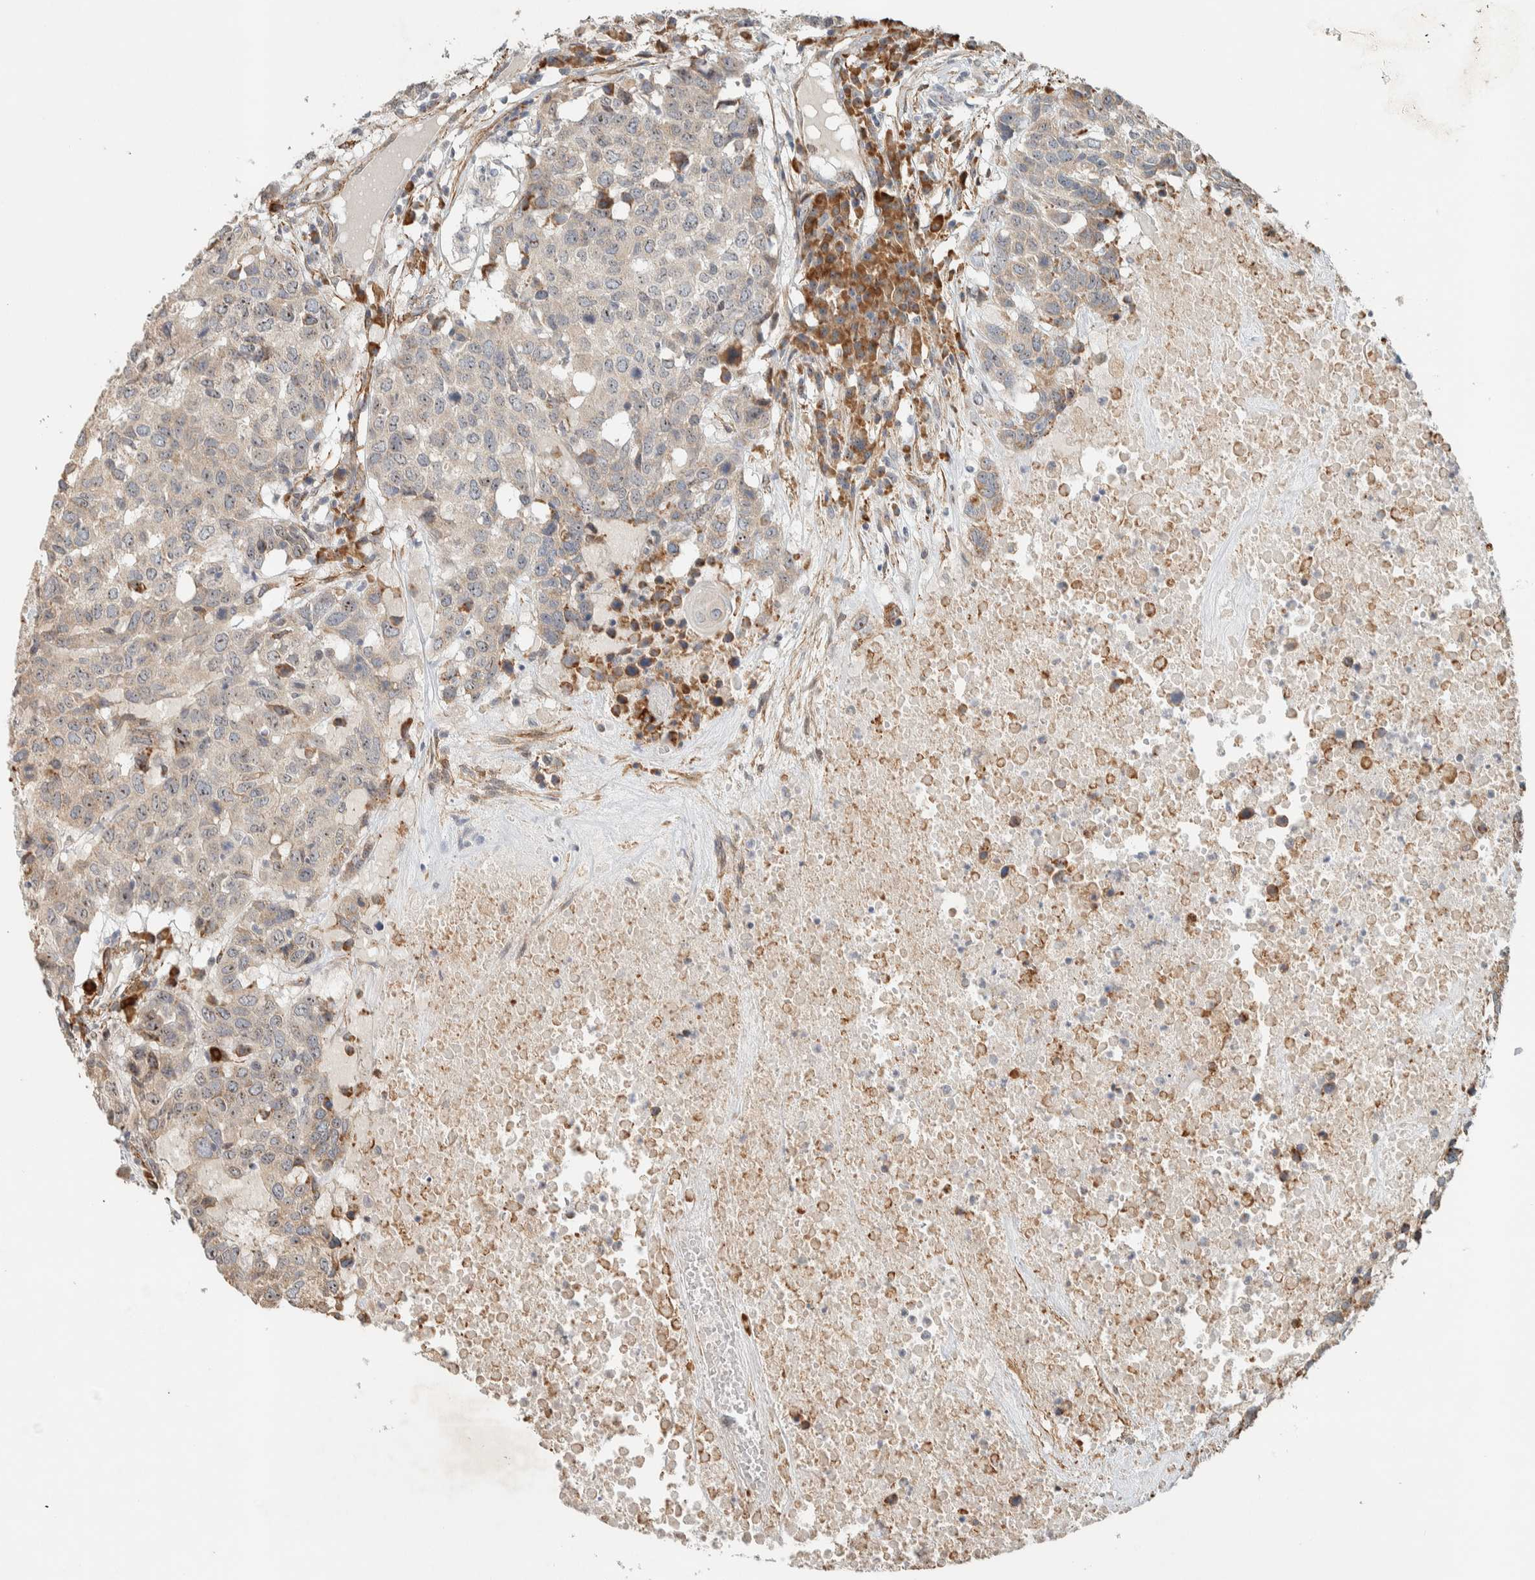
{"staining": {"intensity": "weak", "quantity": "<25%", "location": "cytoplasmic/membranous"}, "tissue": "head and neck cancer", "cell_type": "Tumor cells", "image_type": "cancer", "snomed": [{"axis": "morphology", "description": "Squamous cell carcinoma, NOS"}, {"axis": "topography", "description": "Head-Neck"}], "caption": "Tumor cells are negative for protein expression in human head and neck cancer (squamous cell carcinoma). The staining is performed using DAB (3,3'-diaminobenzidine) brown chromogen with nuclei counter-stained in using hematoxylin.", "gene": "KLHL40", "patient": {"sex": "male", "age": 66}}